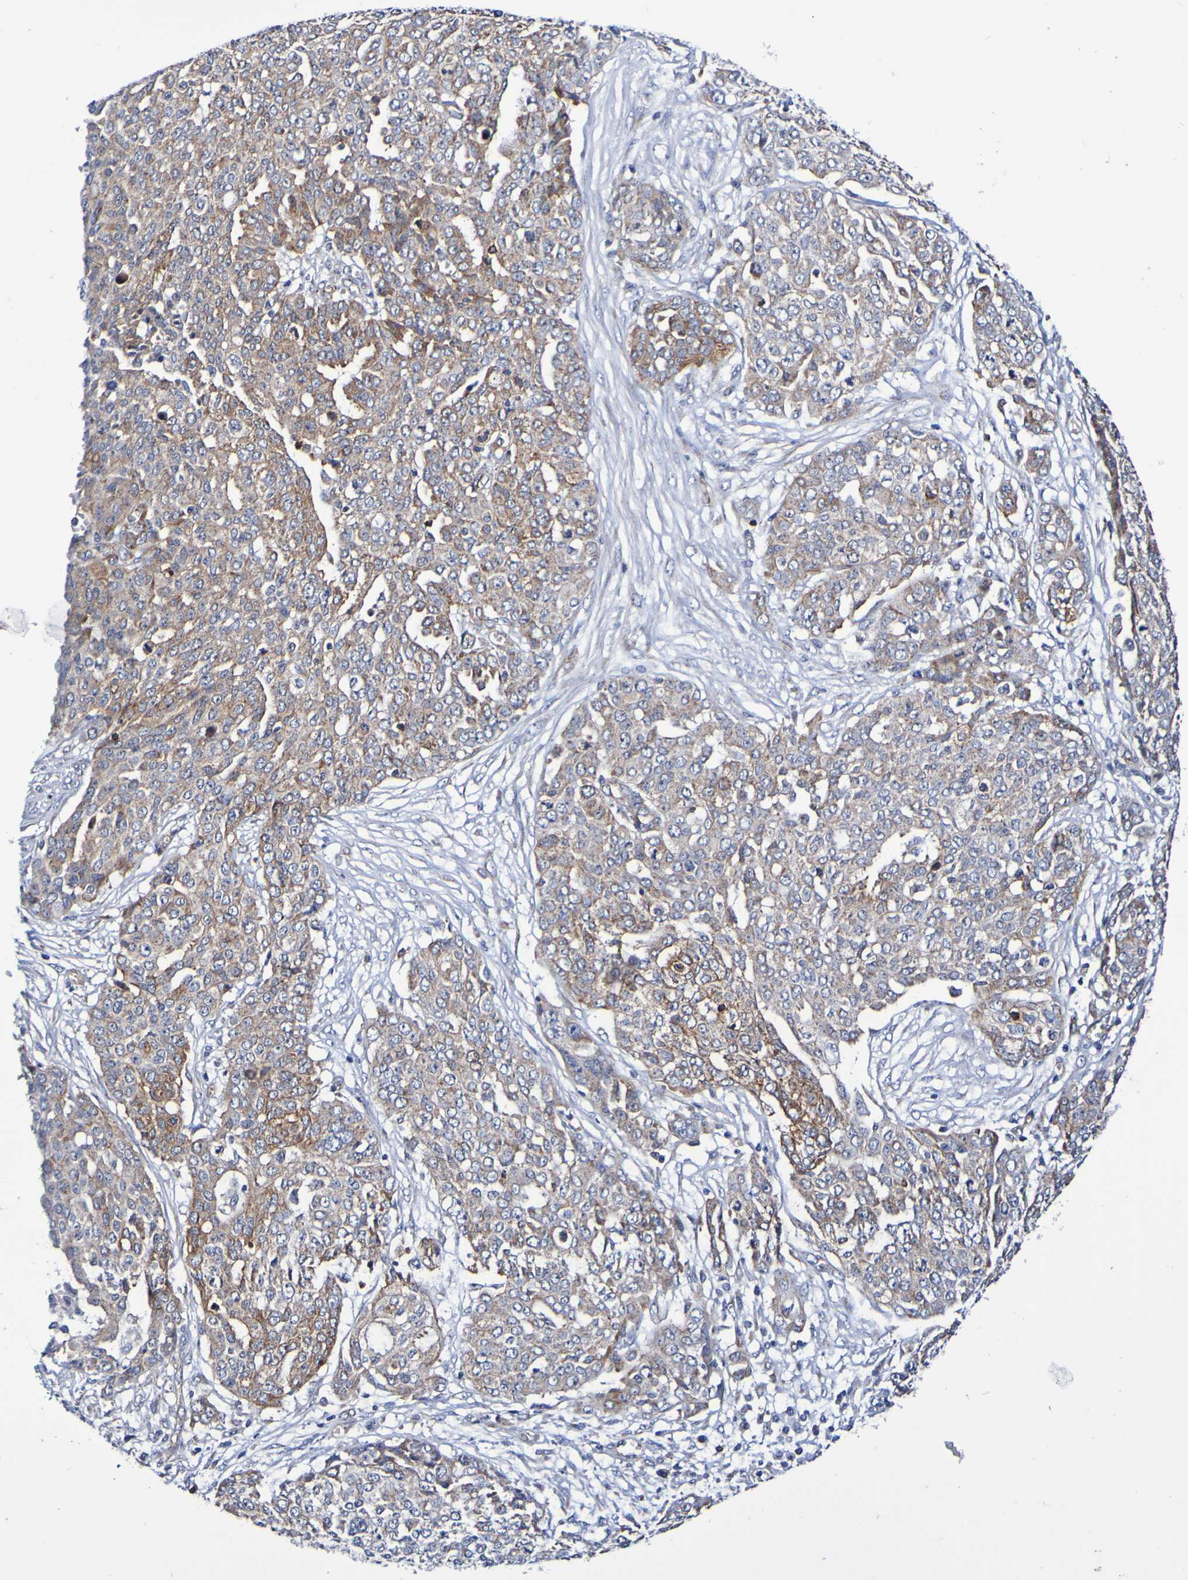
{"staining": {"intensity": "weak", "quantity": ">75%", "location": "cytoplasmic/membranous"}, "tissue": "ovarian cancer", "cell_type": "Tumor cells", "image_type": "cancer", "snomed": [{"axis": "morphology", "description": "Cystadenocarcinoma, serous, NOS"}, {"axis": "topography", "description": "Soft tissue"}, {"axis": "topography", "description": "Ovary"}], "caption": "Protein expression analysis of ovarian cancer reveals weak cytoplasmic/membranous staining in approximately >75% of tumor cells.", "gene": "GJB1", "patient": {"sex": "female", "age": 57}}